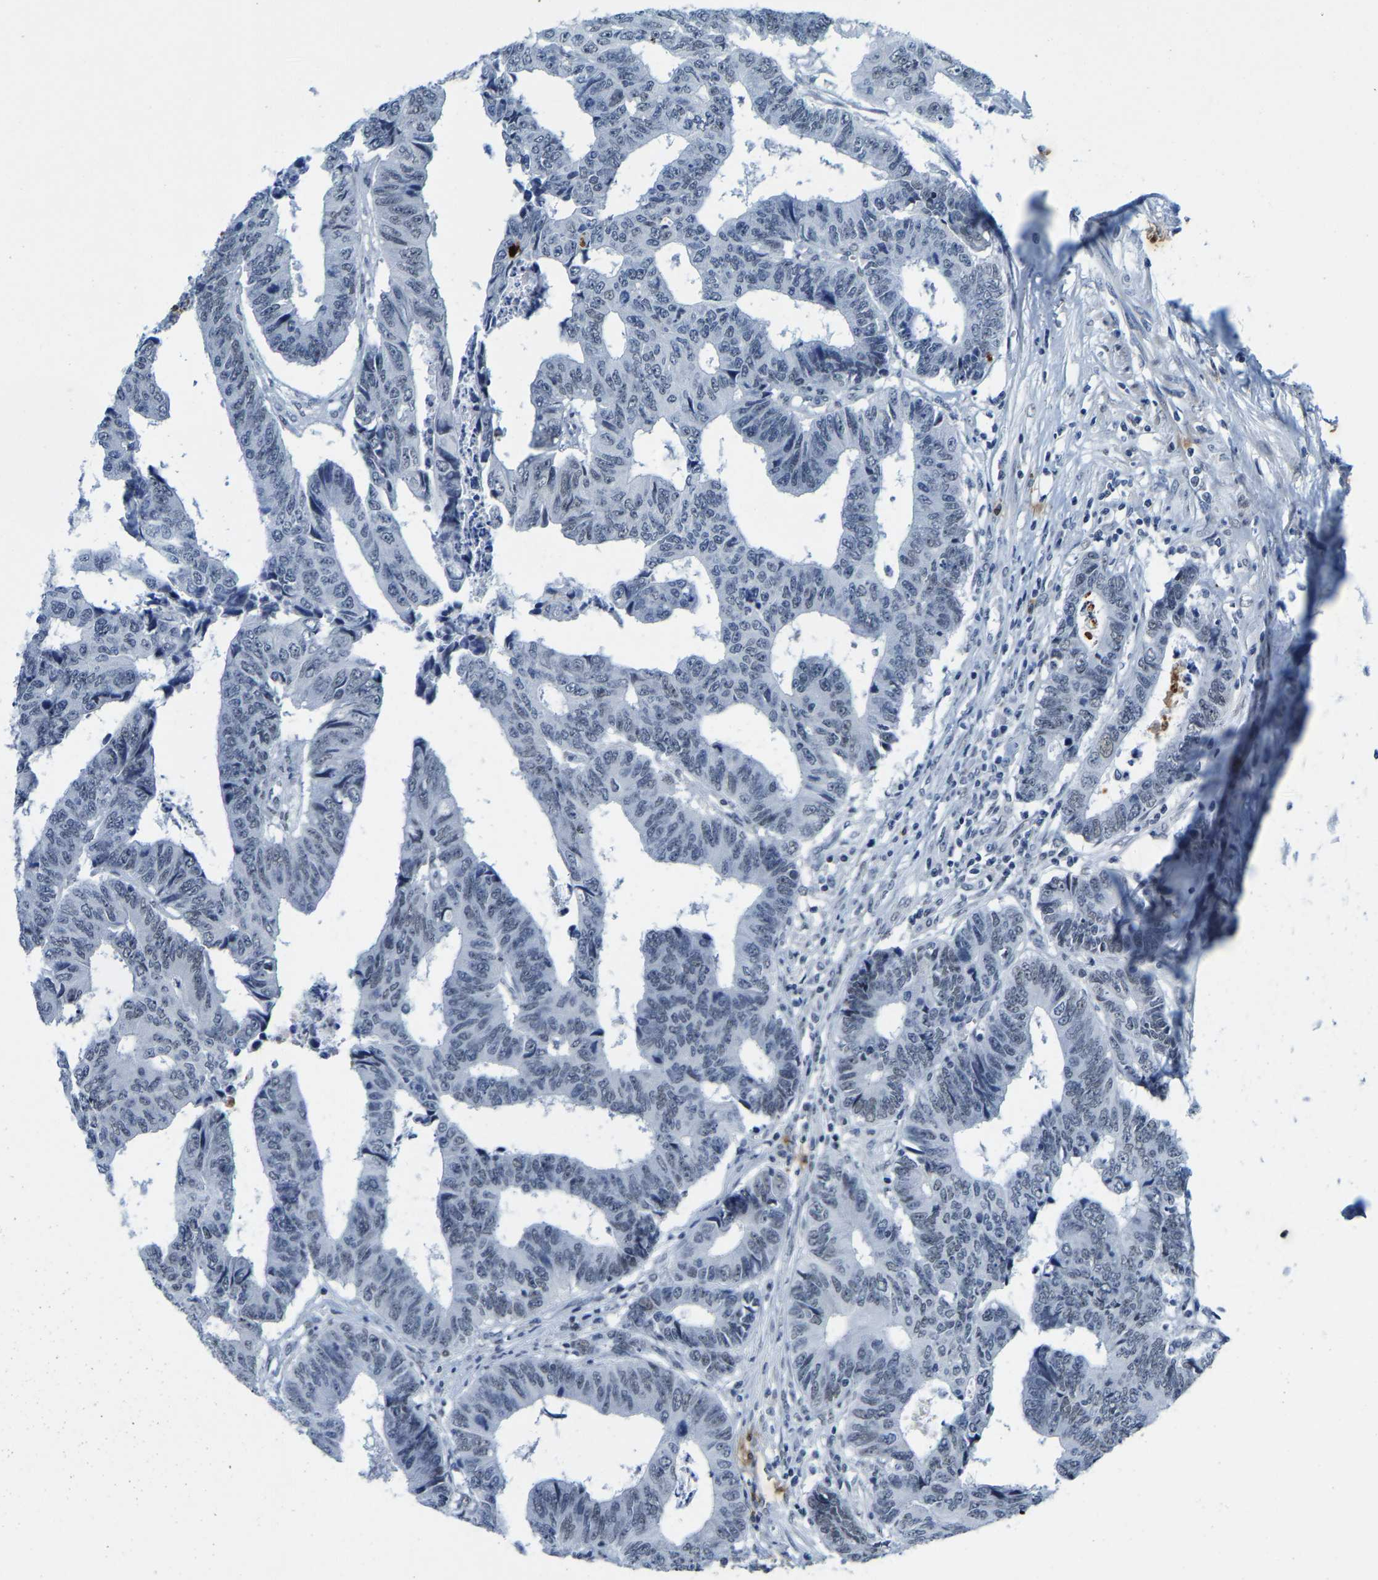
{"staining": {"intensity": "negative", "quantity": "none", "location": "none"}, "tissue": "colorectal cancer", "cell_type": "Tumor cells", "image_type": "cancer", "snomed": [{"axis": "morphology", "description": "Adenocarcinoma, NOS"}, {"axis": "topography", "description": "Rectum"}], "caption": "The IHC histopathology image has no significant staining in tumor cells of colorectal cancer (adenocarcinoma) tissue. Nuclei are stained in blue.", "gene": "SETD1B", "patient": {"sex": "male", "age": 84}}